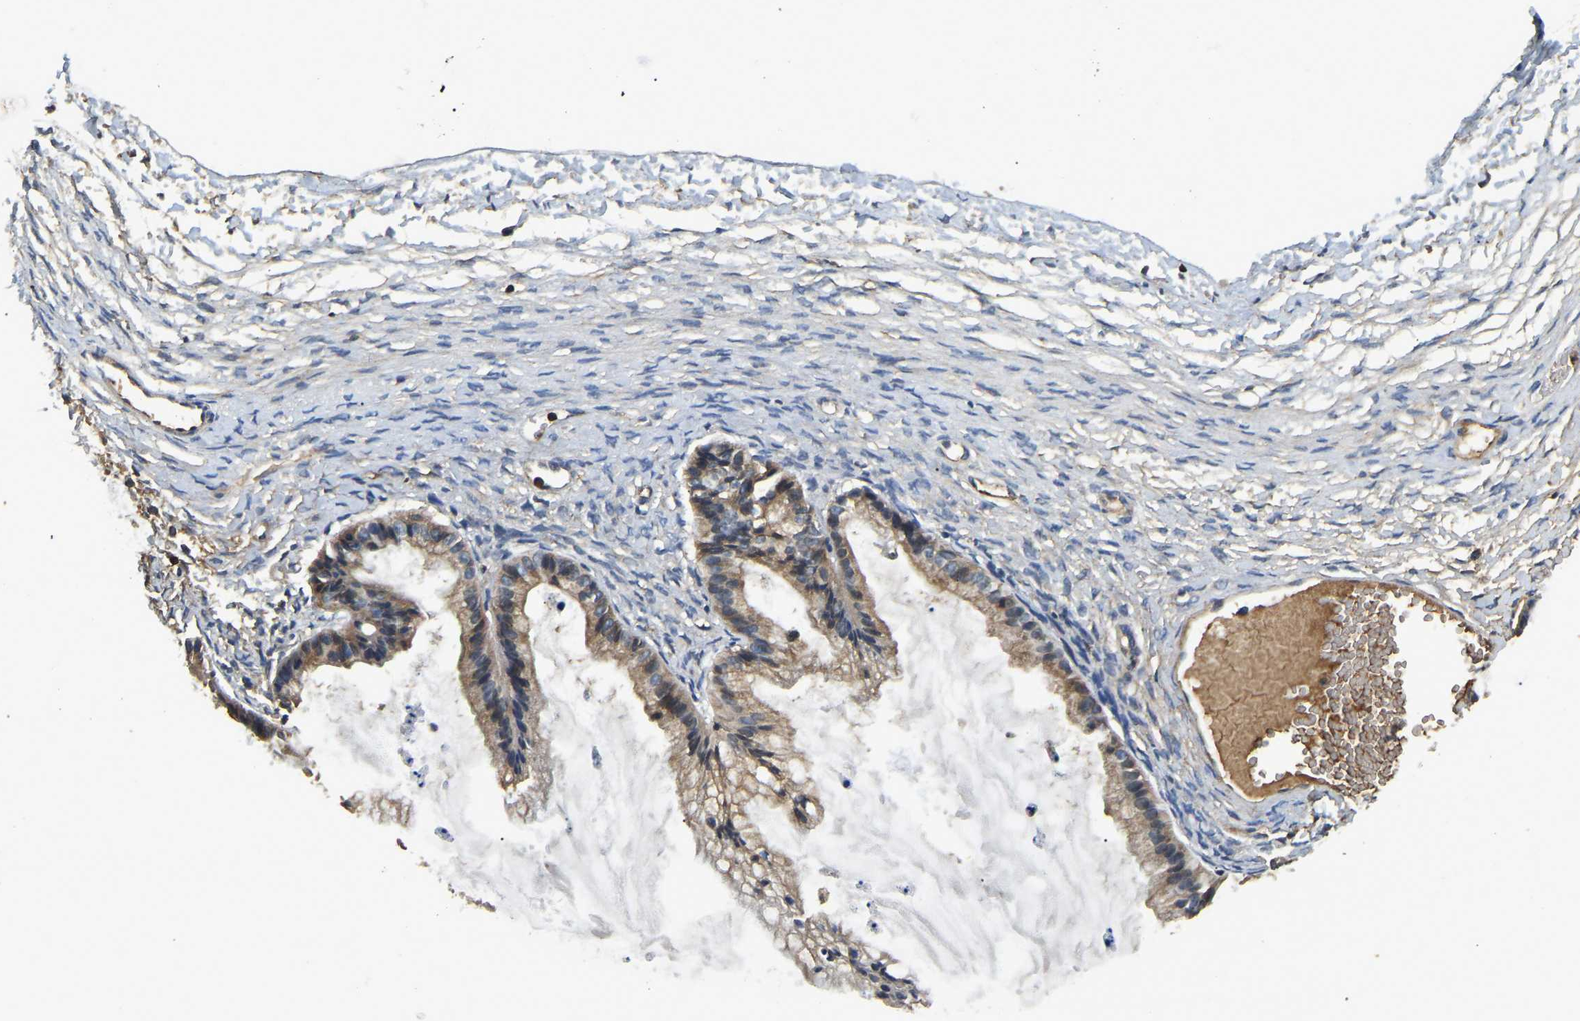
{"staining": {"intensity": "weak", "quantity": ">75%", "location": "cytoplasmic/membranous"}, "tissue": "ovarian cancer", "cell_type": "Tumor cells", "image_type": "cancer", "snomed": [{"axis": "morphology", "description": "Cystadenocarcinoma, mucinous, NOS"}, {"axis": "topography", "description": "Ovary"}], "caption": "A low amount of weak cytoplasmic/membranous positivity is appreciated in about >75% of tumor cells in mucinous cystadenocarcinoma (ovarian) tissue.", "gene": "SMPD2", "patient": {"sex": "female", "age": 57}}